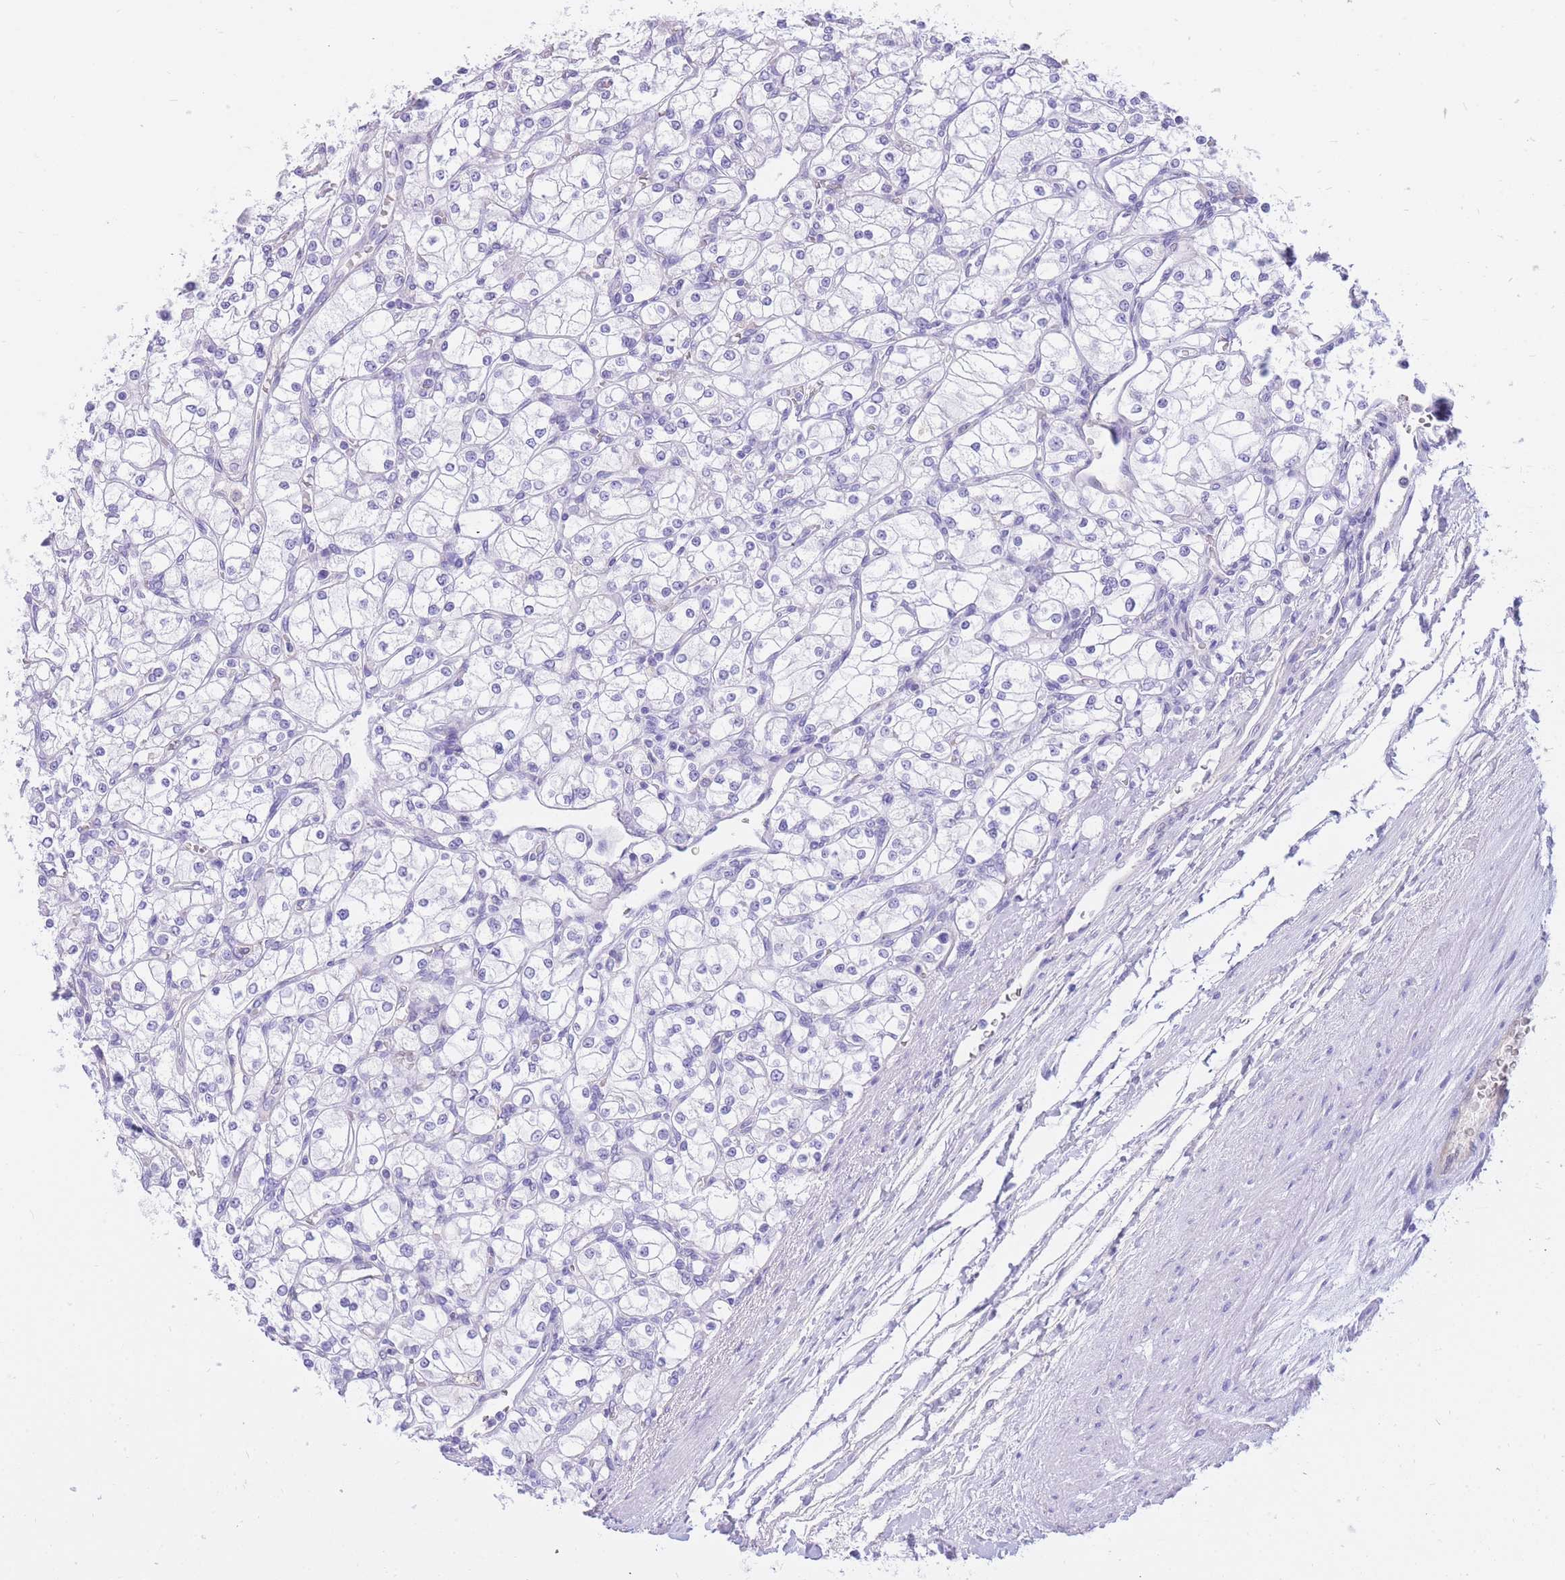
{"staining": {"intensity": "negative", "quantity": "none", "location": "none"}, "tissue": "renal cancer", "cell_type": "Tumor cells", "image_type": "cancer", "snomed": [{"axis": "morphology", "description": "Adenocarcinoma, NOS"}, {"axis": "topography", "description": "Kidney"}], "caption": "DAB immunohistochemical staining of renal adenocarcinoma exhibits no significant expression in tumor cells. Brightfield microscopy of IHC stained with DAB (brown) and hematoxylin (blue), captured at high magnification.", "gene": "SULT1A1", "patient": {"sex": "male", "age": 80}}